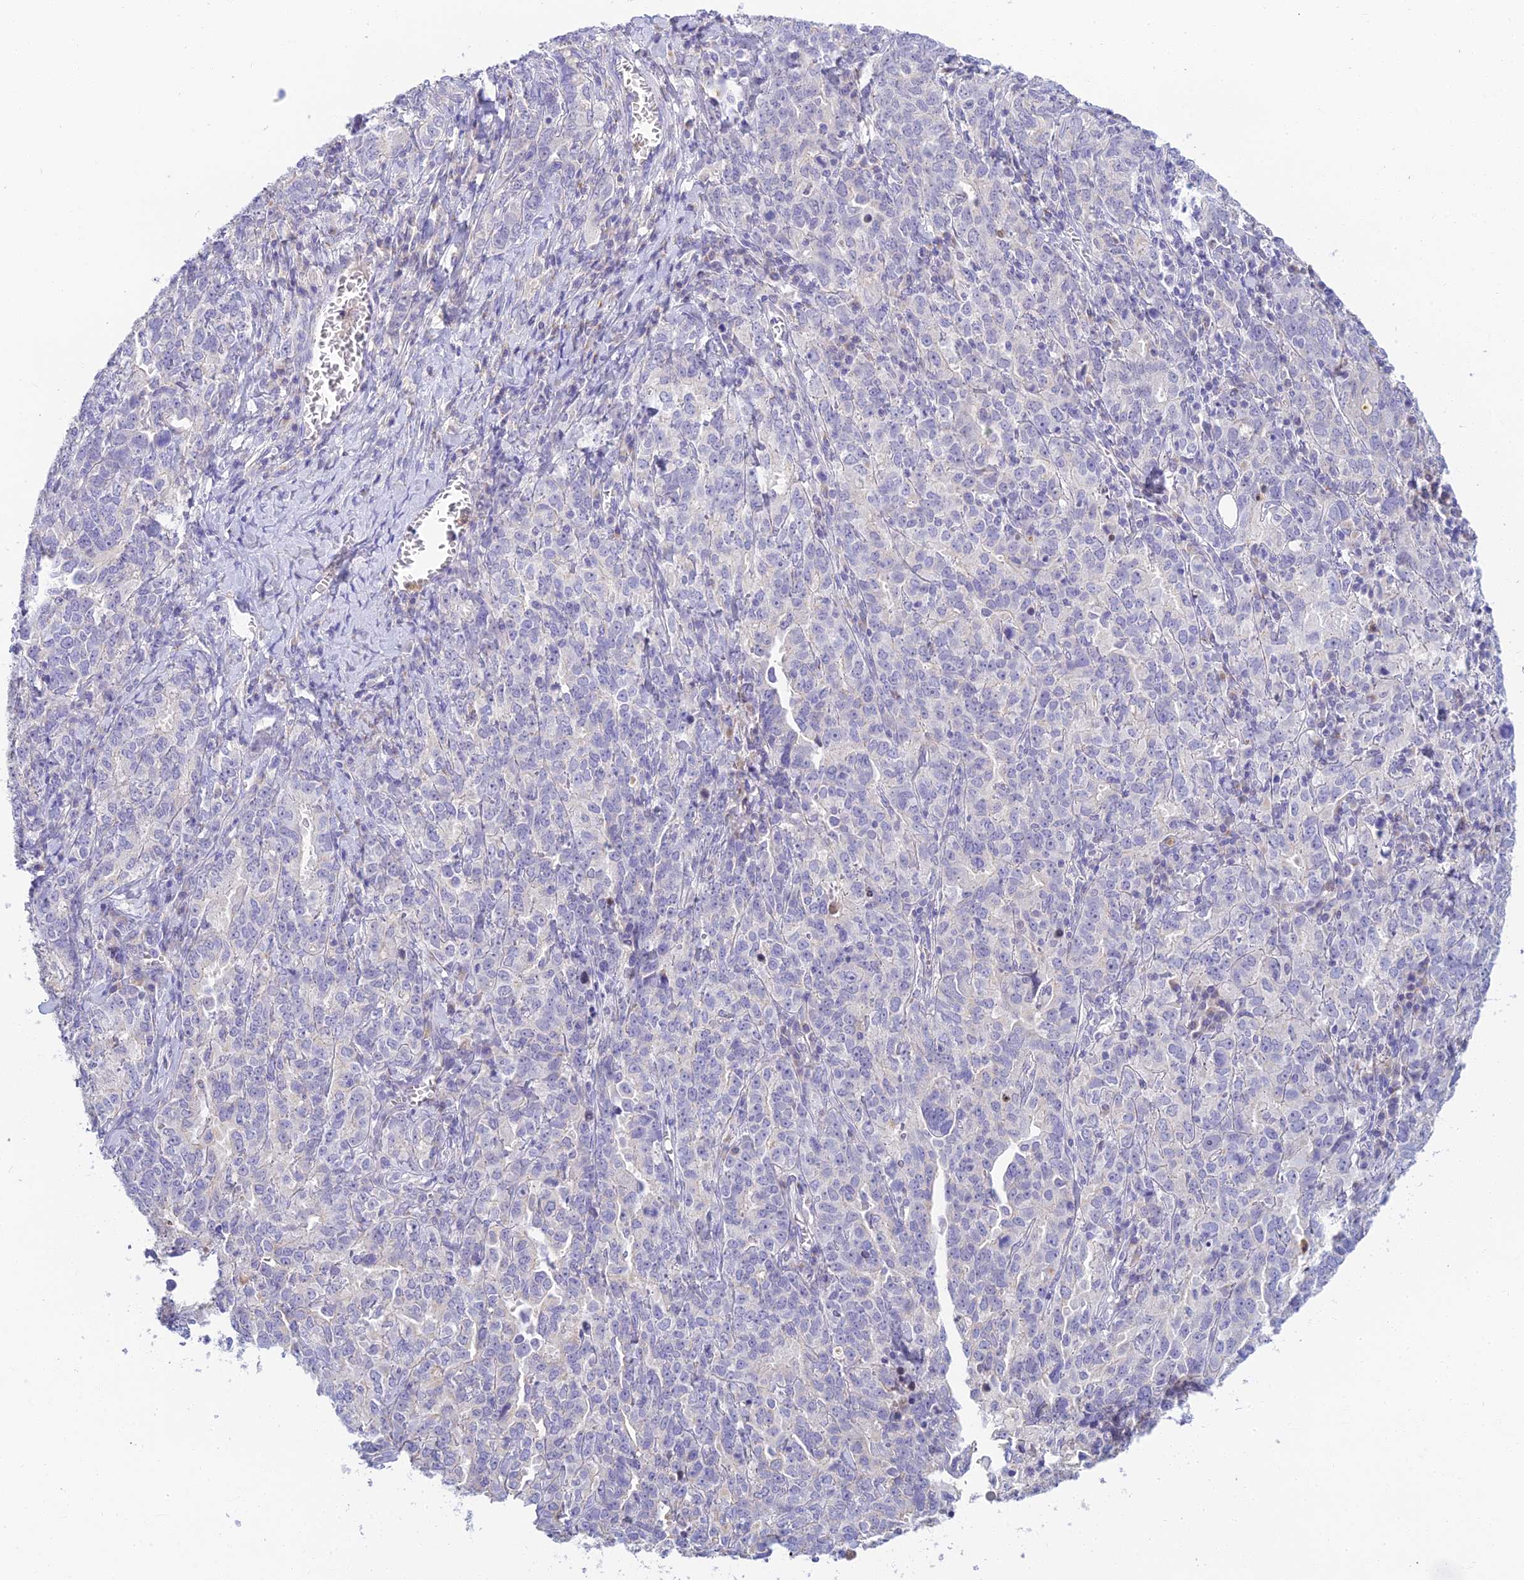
{"staining": {"intensity": "negative", "quantity": "none", "location": "none"}, "tissue": "ovarian cancer", "cell_type": "Tumor cells", "image_type": "cancer", "snomed": [{"axis": "morphology", "description": "Carcinoma, endometroid"}, {"axis": "topography", "description": "Ovary"}], "caption": "A histopathology image of ovarian endometroid carcinoma stained for a protein exhibits no brown staining in tumor cells.", "gene": "INTS13", "patient": {"sex": "female", "age": 62}}